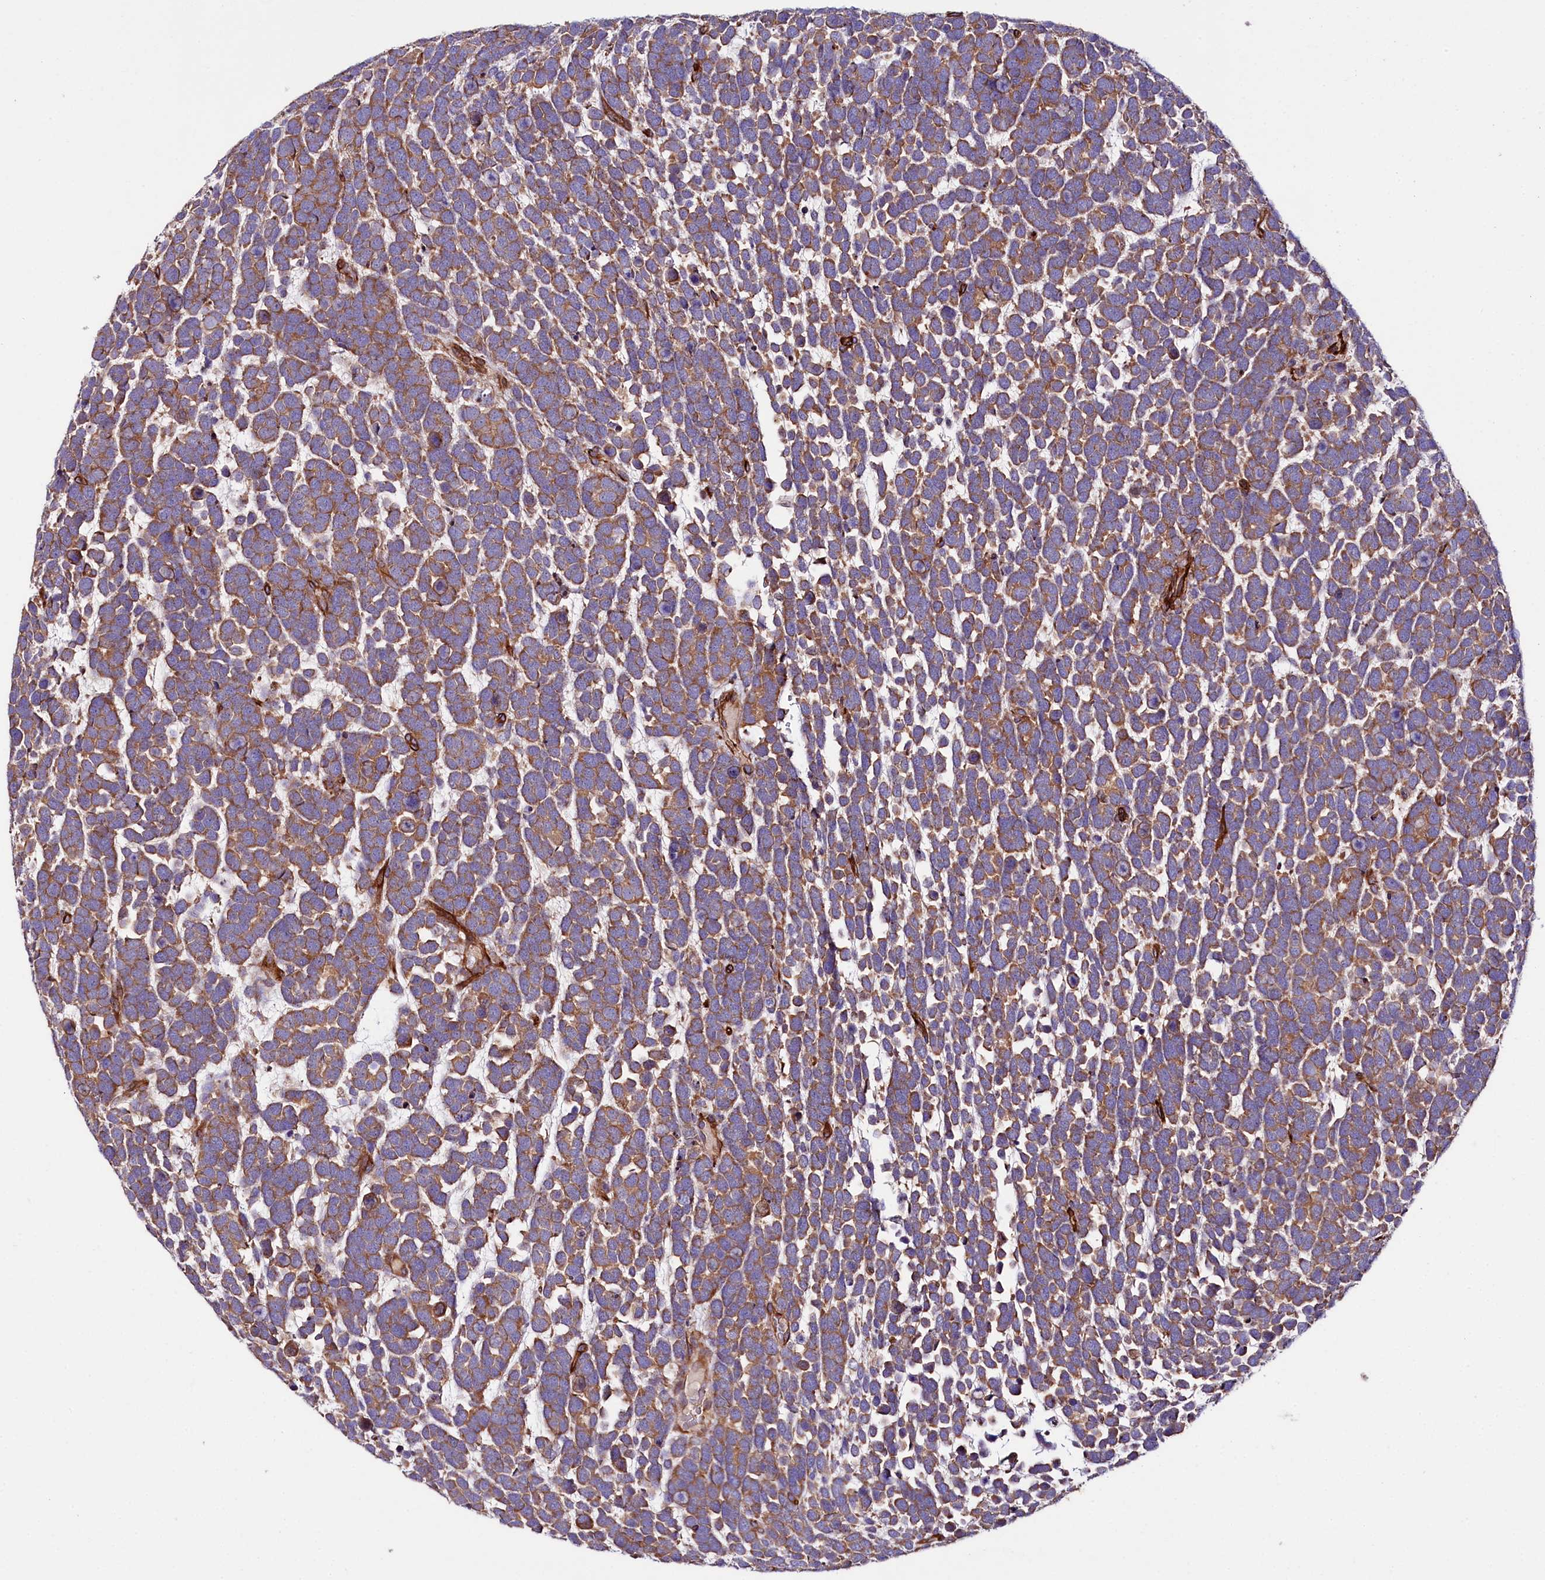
{"staining": {"intensity": "moderate", "quantity": ">75%", "location": "cytoplasmic/membranous"}, "tissue": "urothelial cancer", "cell_type": "Tumor cells", "image_type": "cancer", "snomed": [{"axis": "morphology", "description": "Urothelial carcinoma, High grade"}, {"axis": "topography", "description": "Urinary bladder"}], "caption": "Immunohistochemistry (IHC) (DAB) staining of human urothelial cancer demonstrates moderate cytoplasmic/membranous protein staining in approximately >75% of tumor cells. (Brightfield microscopy of DAB IHC at high magnification).", "gene": "SPATS2", "patient": {"sex": "female", "age": 82}}